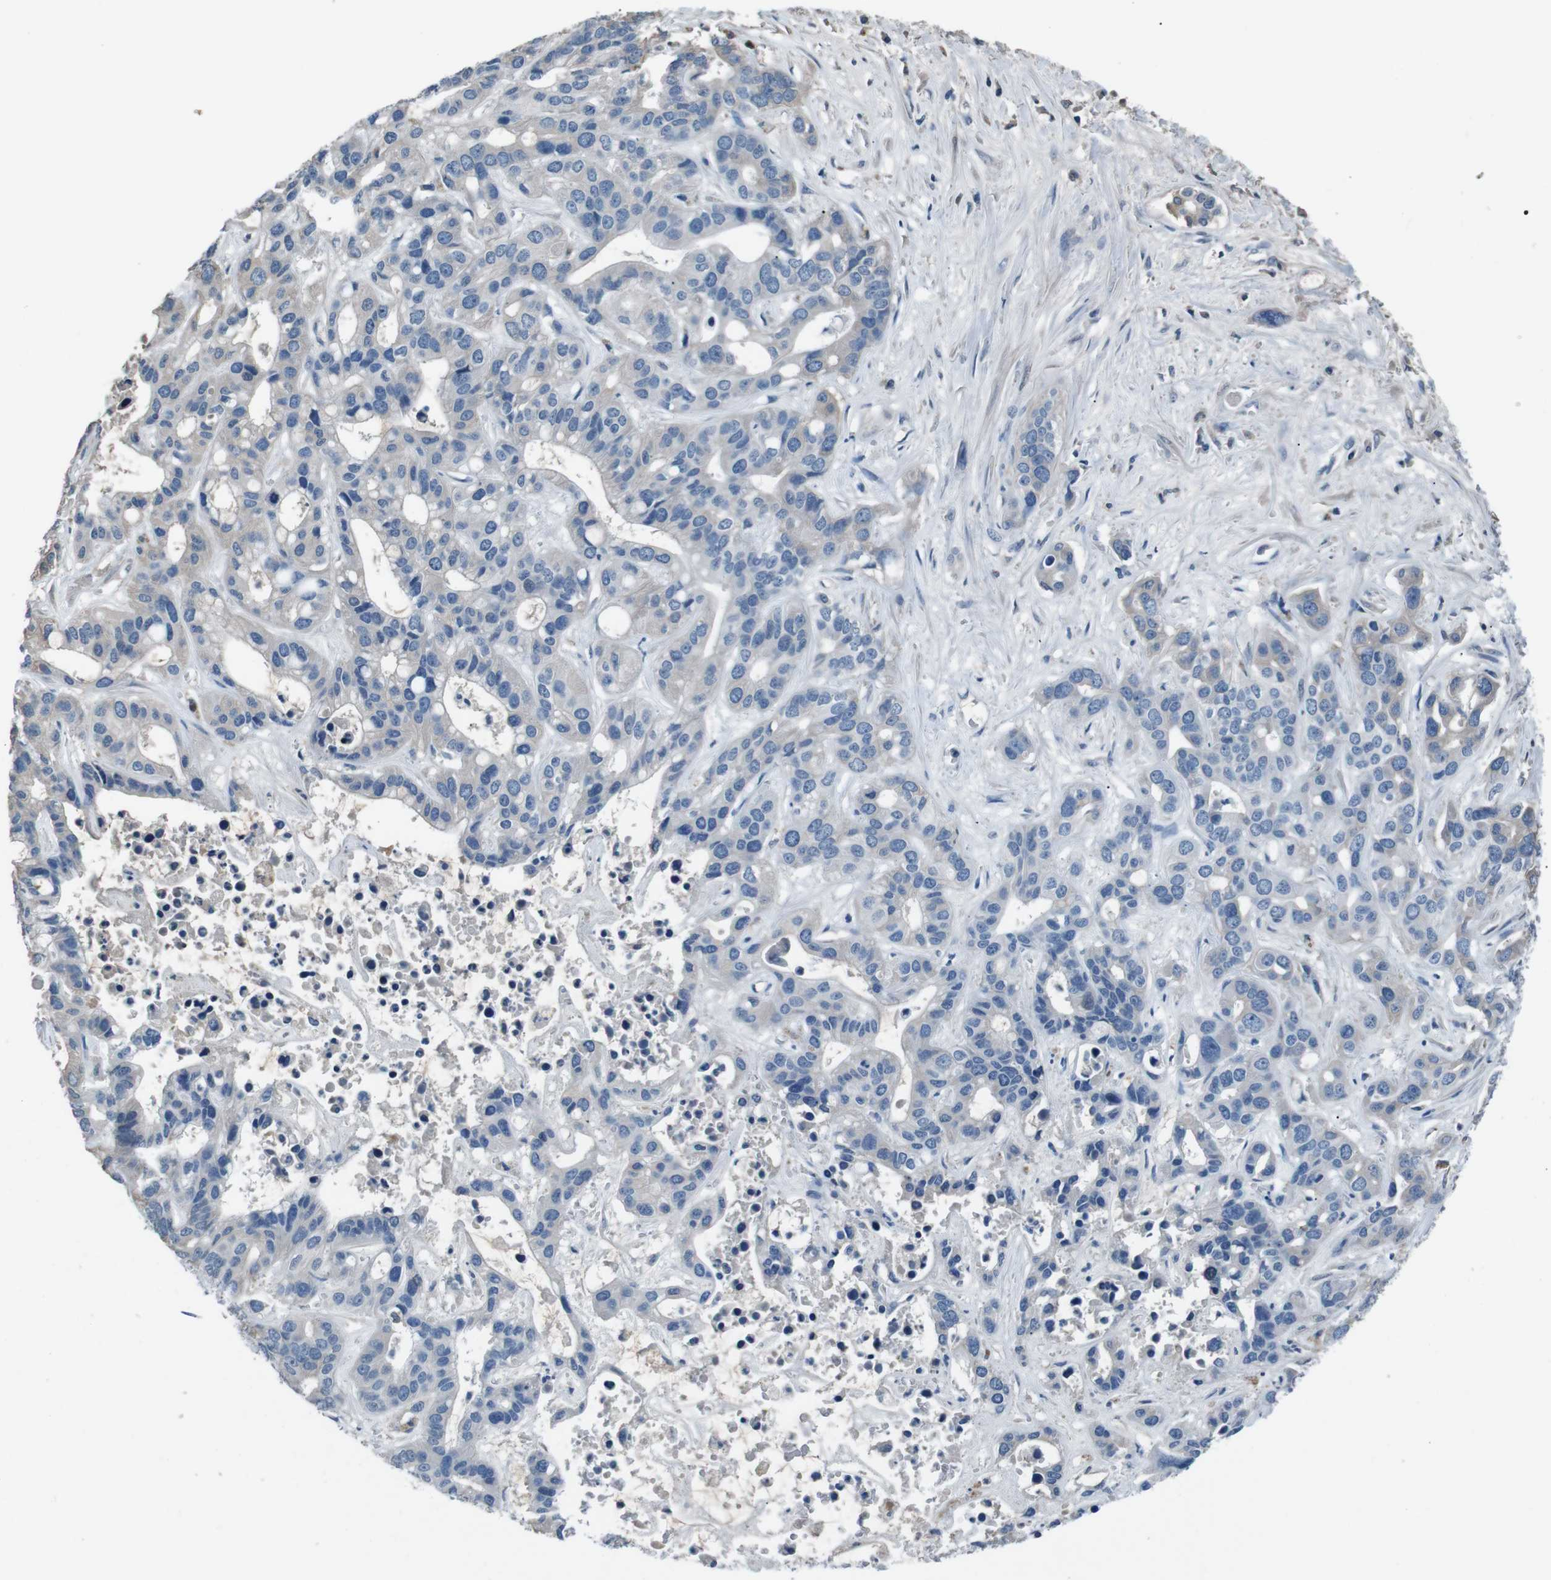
{"staining": {"intensity": "weak", "quantity": "<25%", "location": "cytoplasmic/membranous"}, "tissue": "liver cancer", "cell_type": "Tumor cells", "image_type": "cancer", "snomed": [{"axis": "morphology", "description": "Cholangiocarcinoma"}, {"axis": "topography", "description": "Liver"}], "caption": "Tumor cells are negative for protein expression in human liver cholangiocarcinoma. (DAB (3,3'-diaminobenzidine) immunohistochemistry (IHC), high magnification).", "gene": "LEP", "patient": {"sex": "female", "age": 65}}